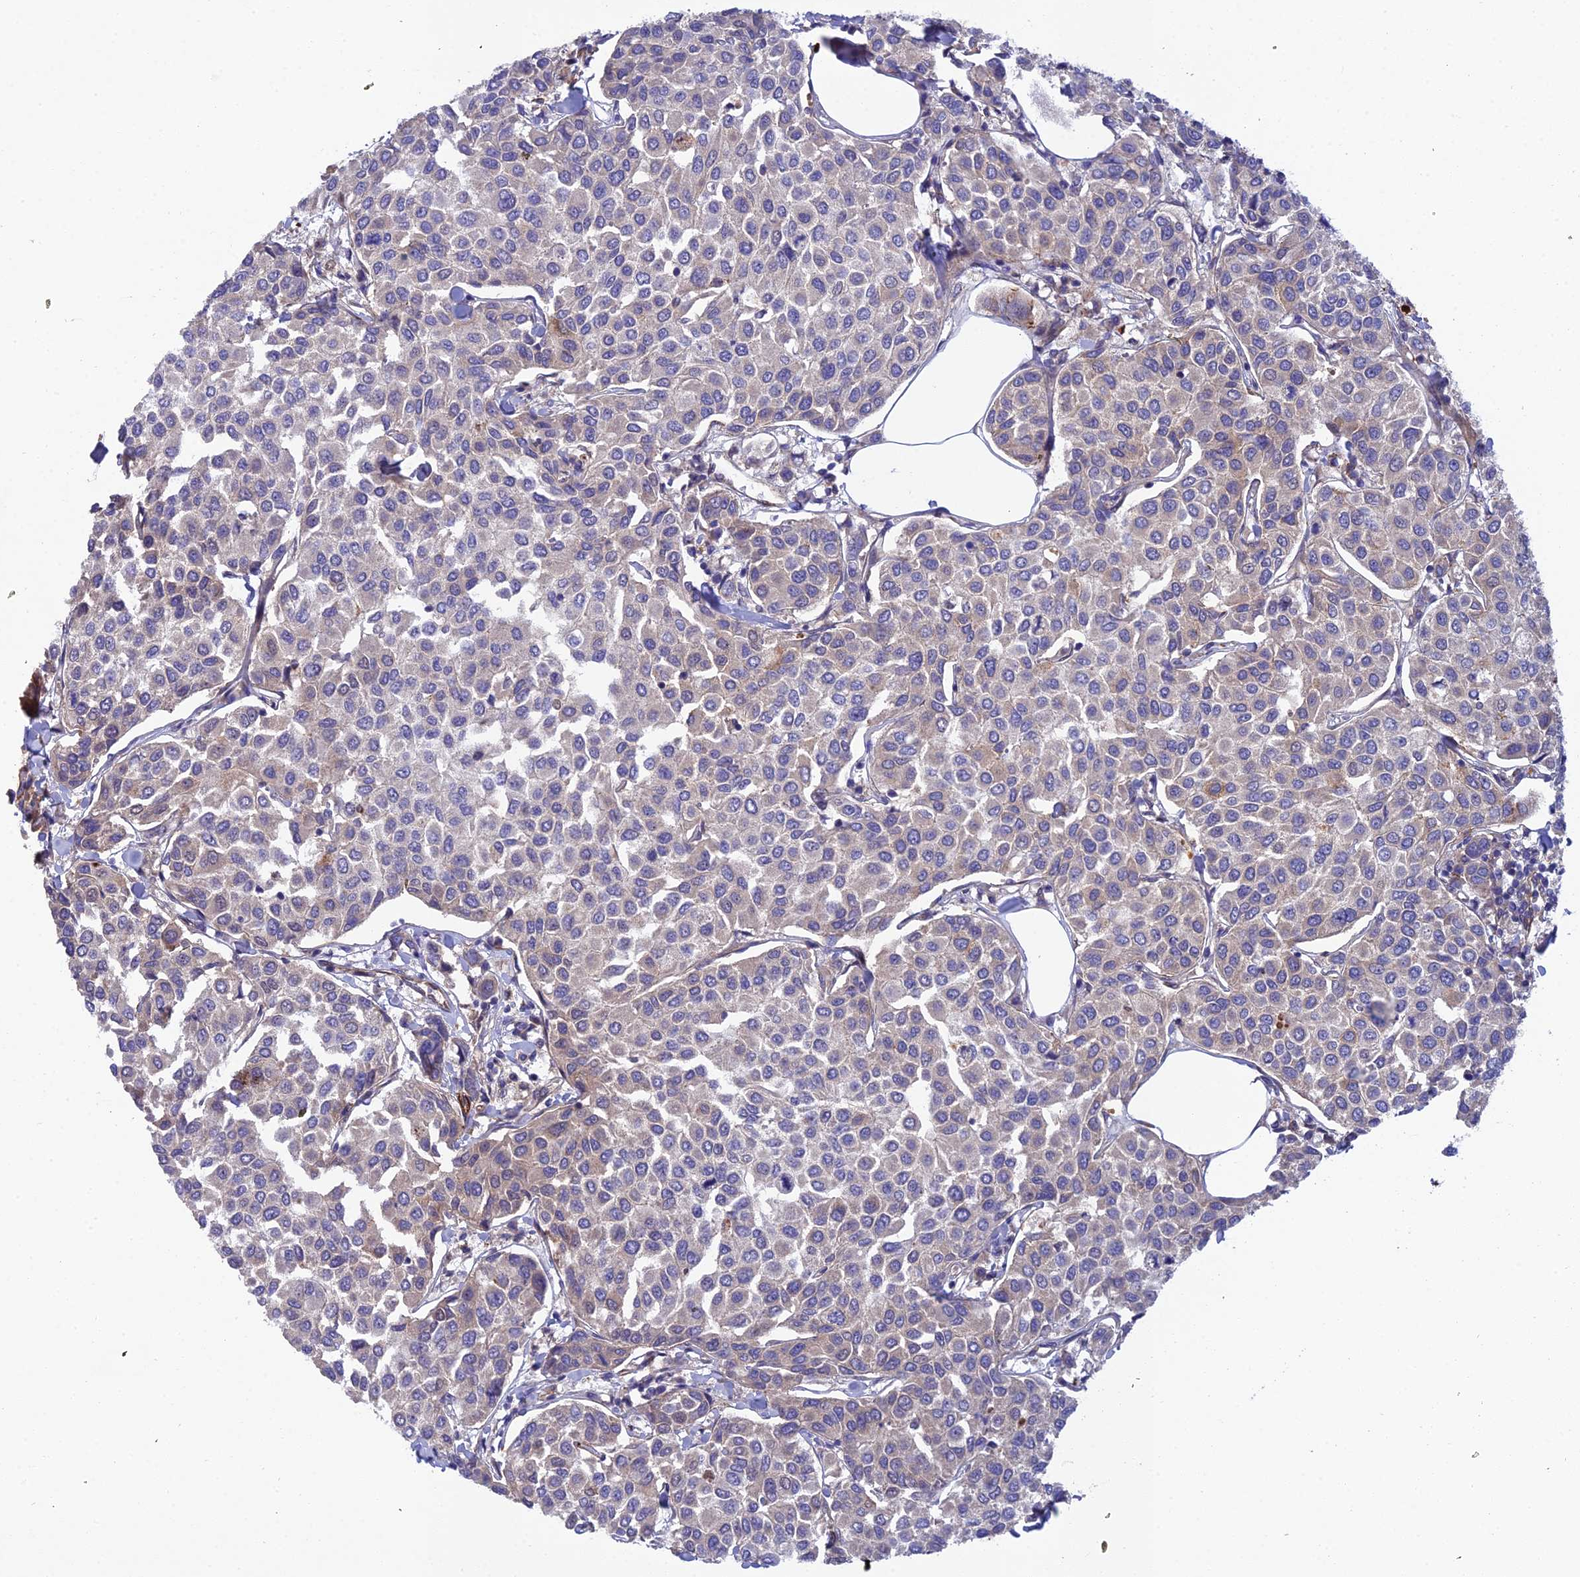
{"staining": {"intensity": "weak", "quantity": "<25%", "location": "cytoplasmic/membranous"}, "tissue": "breast cancer", "cell_type": "Tumor cells", "image_type": "cancer", "snomed": [{"axis": "morphology", "description": "Duct carcinoma"}, {"axis": "topography", "description": "Breast"}], "caption": "IHC histopathology image of neoplastic tissue: breast cancer stained with DAB (3,3'-diaminobenzidine) reveals no significant protein positivity in tumor cells.", "gene": "RALGAPA2", "patient": {"sex": "female", "age": 55}}